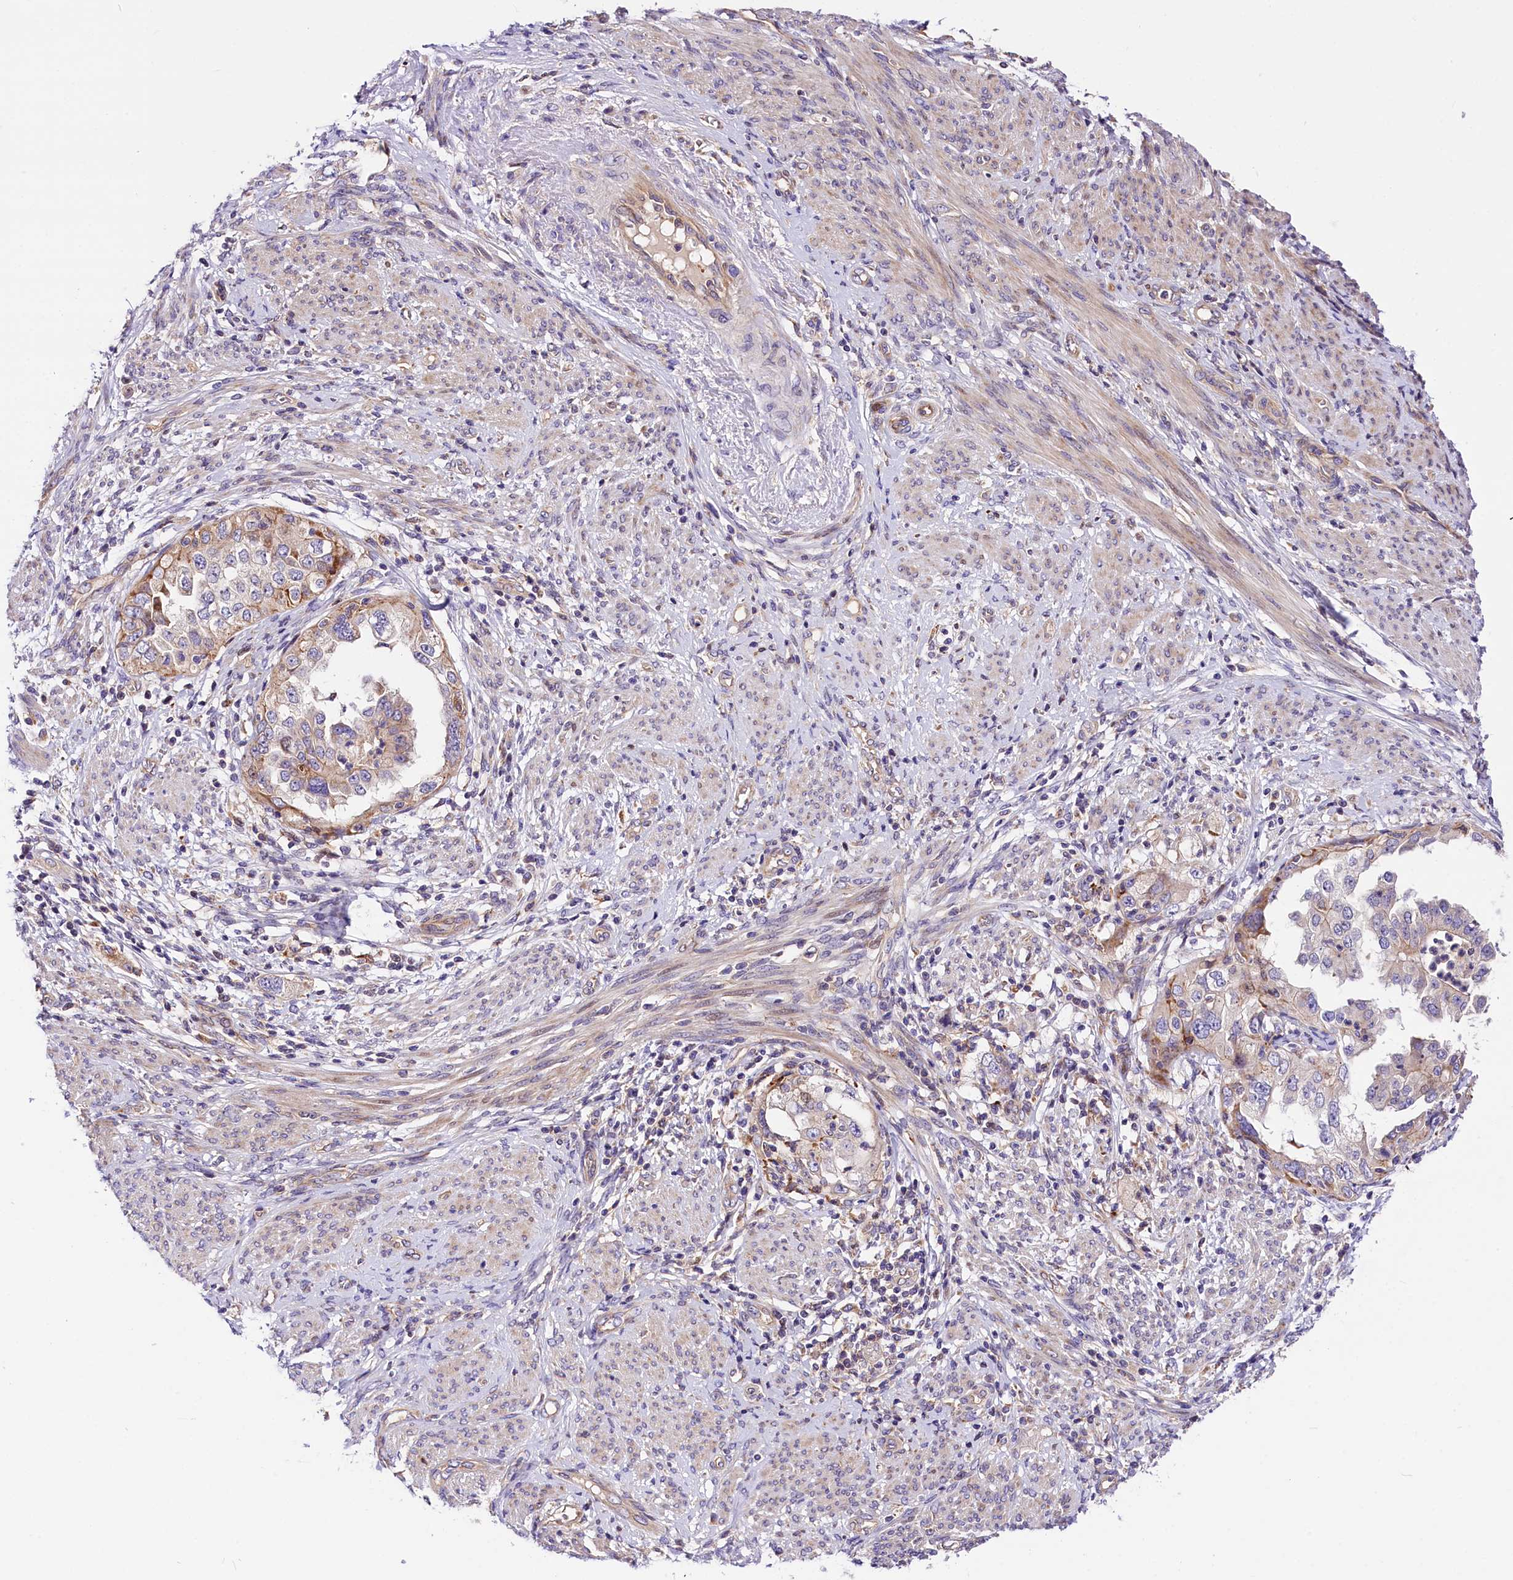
{"staining": {"intensity": "moderate", "quantity": "<25%", "location": "cytoplasmic/membranous"}, "tissue": "endometrial cancer", "cell_type": "Tumor cells", "image_type": "cancer", "snomed": [{"axis": "morphology", "description": "Adenocarcinoma, NOS"}, {"axis": "topography", "description": "Endometrium"}], "caption": "Moderate cytoplasmic/membranous expression for a protein is present in approximately <25% of tumor cells of endometrial cancer (adenocarcinoma) using immunohistochemistry.", "gene": "ARMC6", "patient": {"sex": "female", "age": 85}}